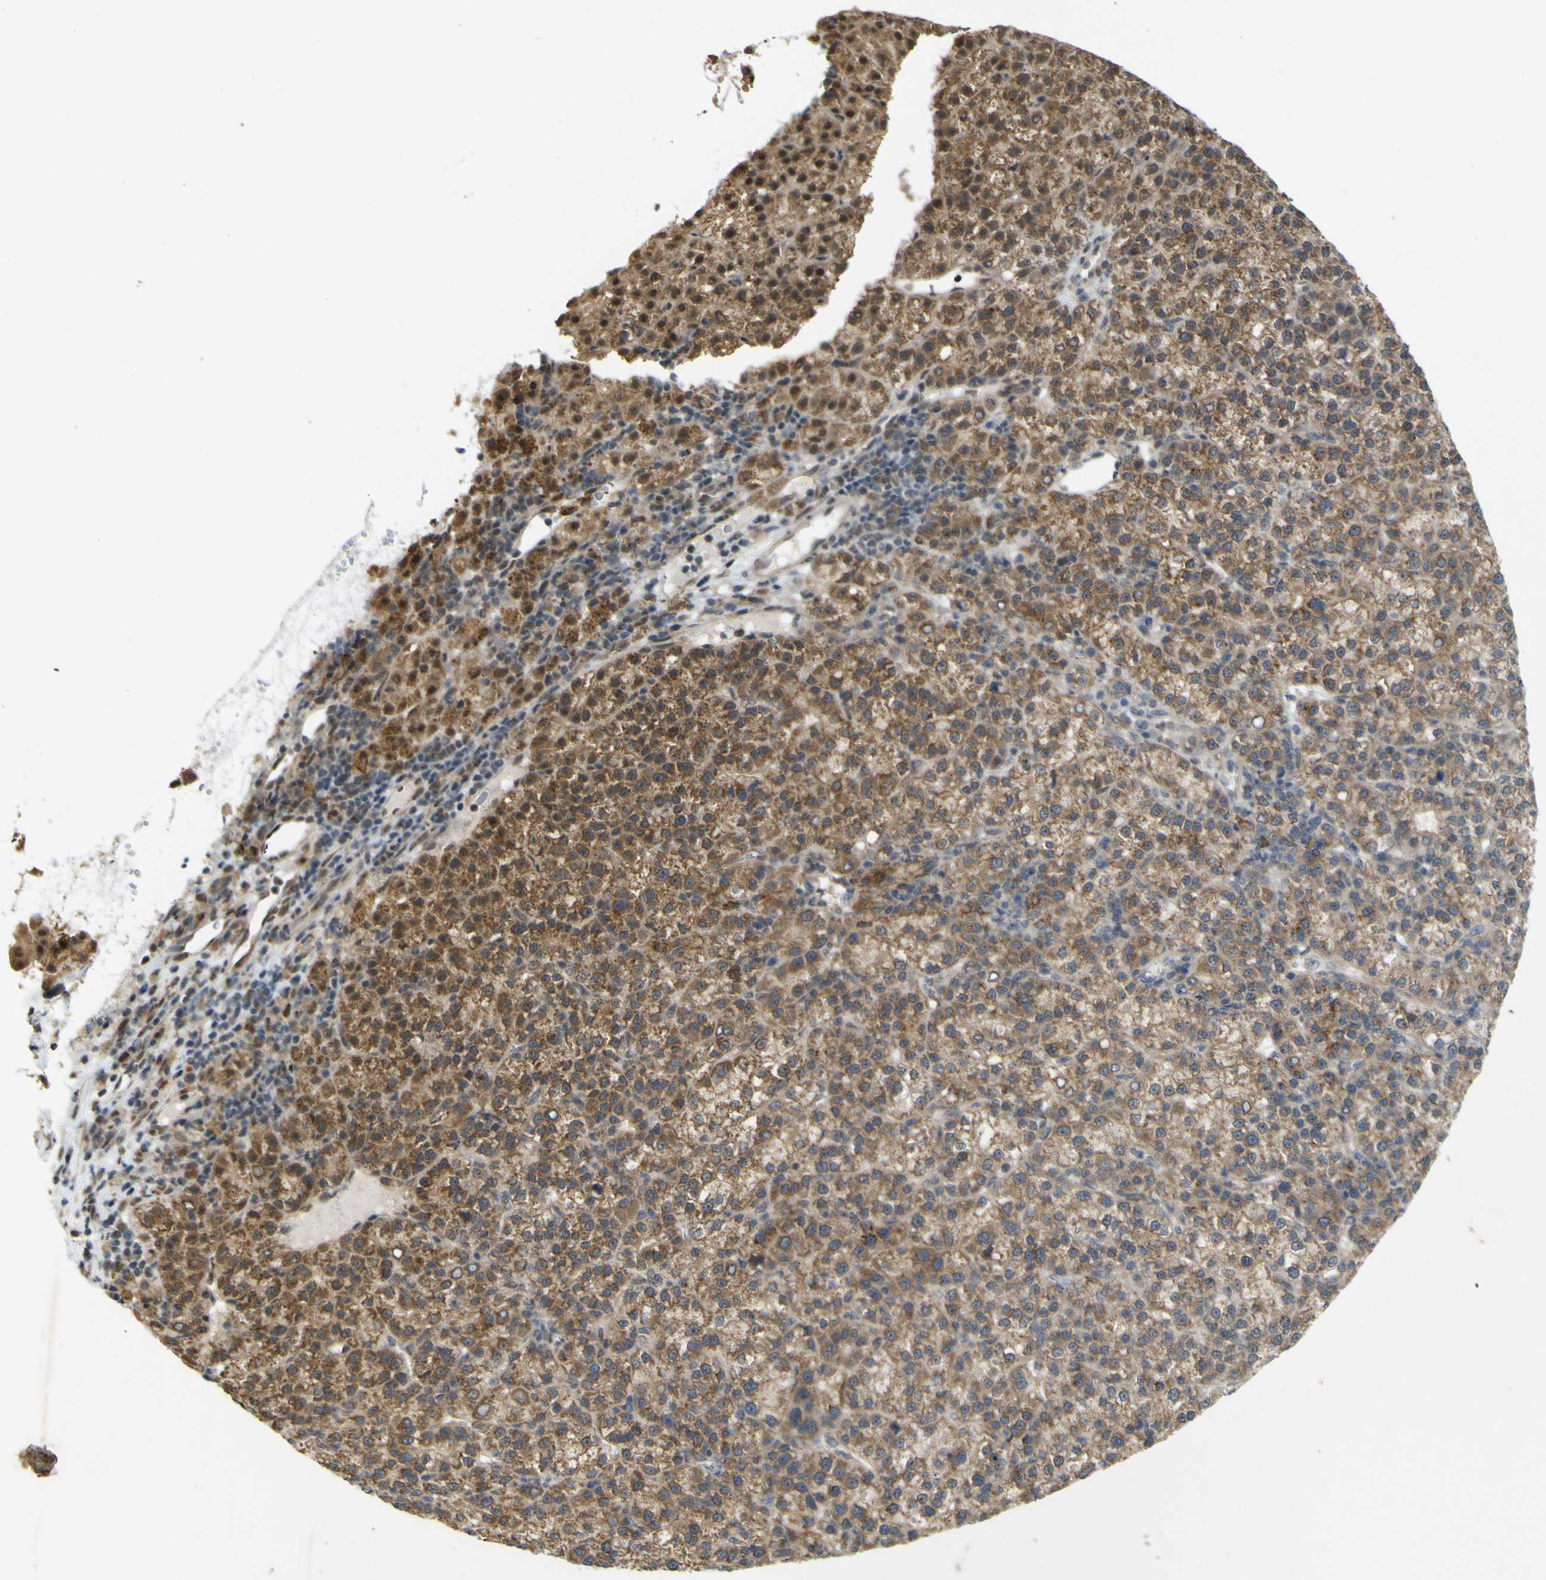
{"staining": {"intensity": "moderate", "quantity": ">75%", "location": "cytoplasmic/membranous,nuclear"}, "tissue": "liver cancer", "cell_type": "Tumor cells", "image_type": "cancer", "snomed": [{"axis": "morphology", "description": "Carcinoma, Hepatocellular, NOS"}, {"axis": "topography", "description": "Liver"}], "caption": "Moderate cytoplasmic/membranous and nuclear expression for a protein is seen in about >75% of tumor cells of liver hepatocellular carcinoma using IHC.", "gene": "IGF2R", "patient": {"sex": "female", "age": 58}}